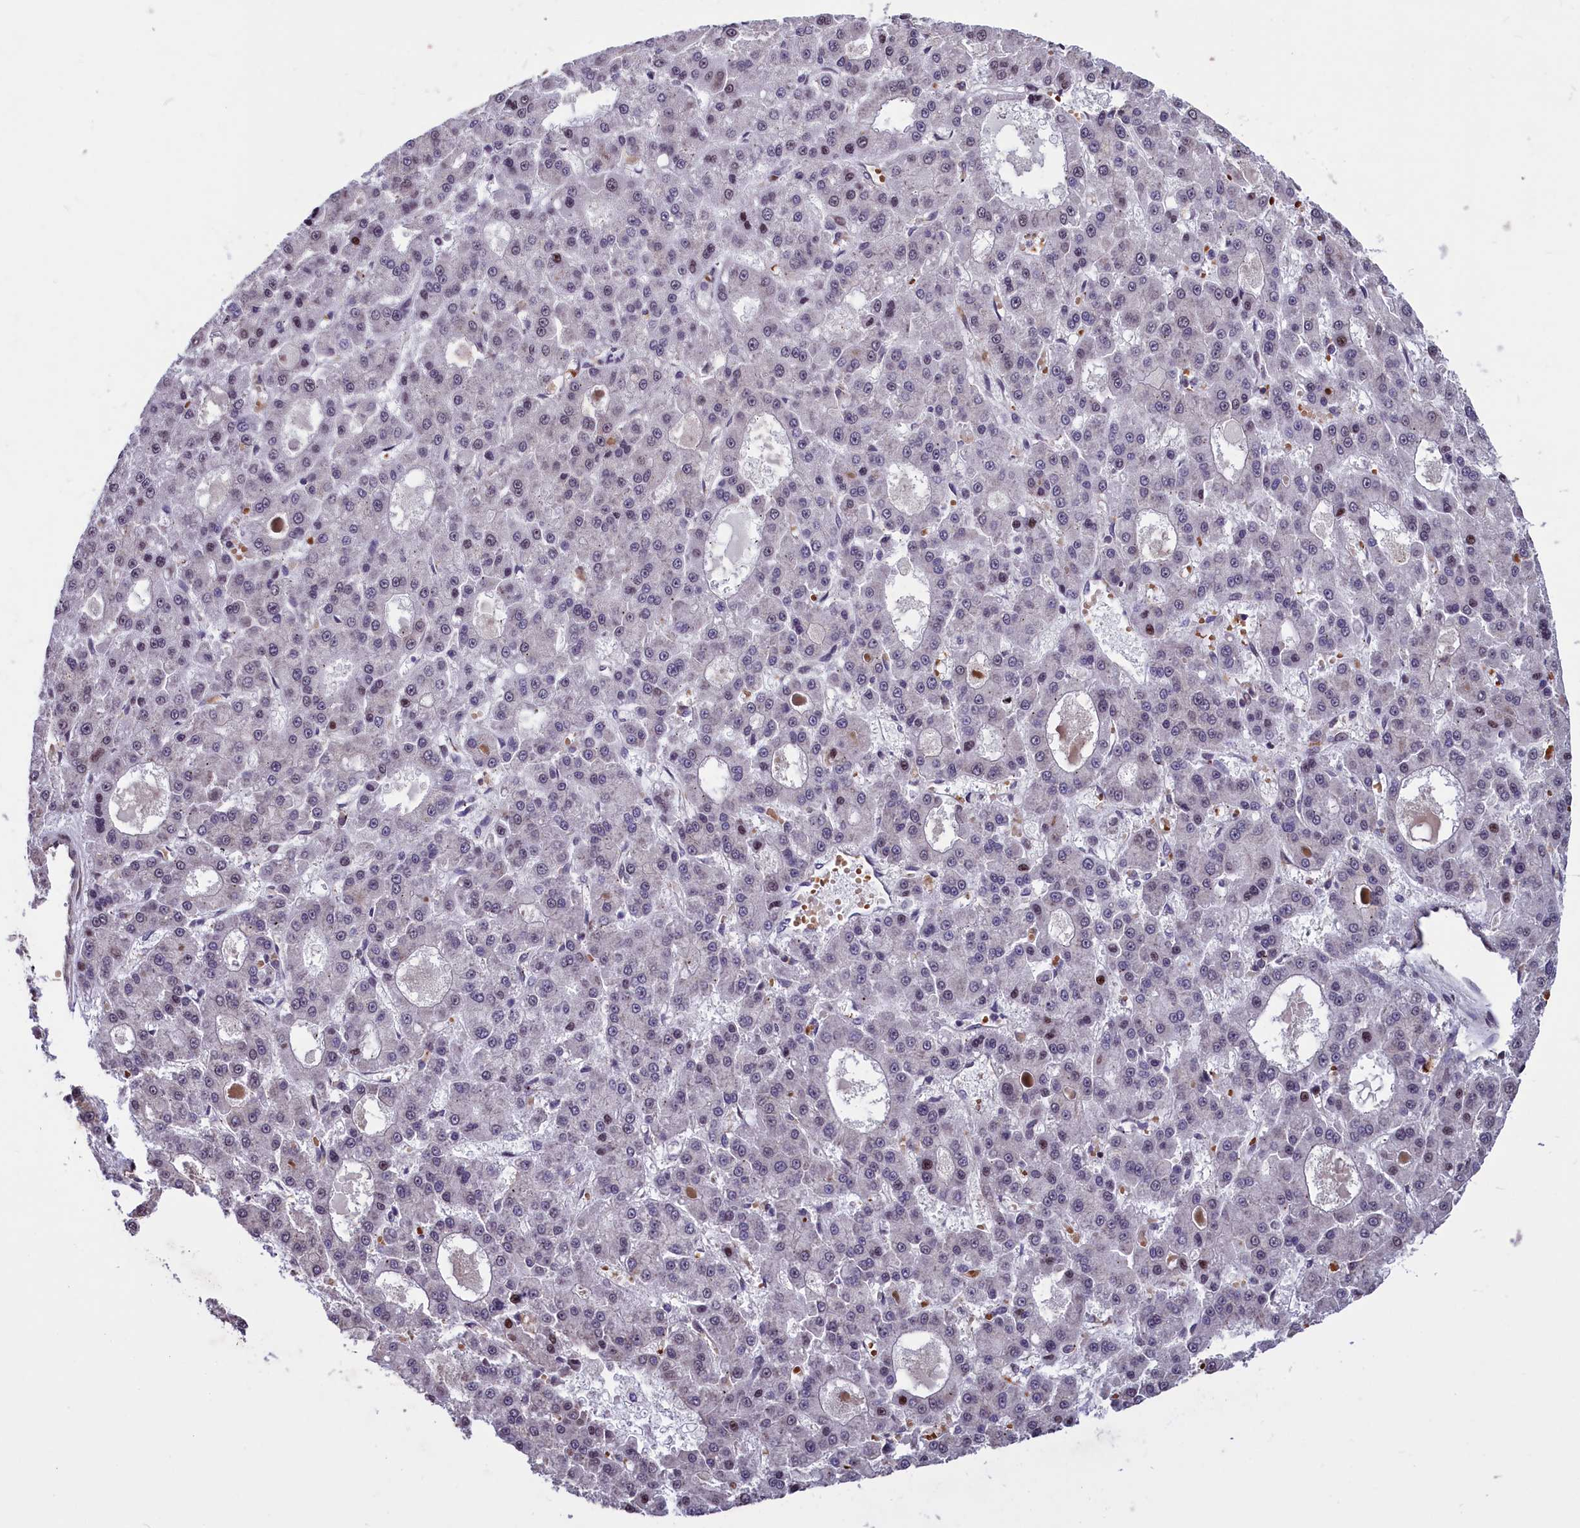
{"staining": {"intensity": "weak", "quantity": "<25%", "location": "nuclear"}, "tissue": "liver cancer", "cell_type": "Tumor cells", "image_type": "cancer", "snomed": [{"axis": "morphology", "description": "Carcinoma, Hepatocellular, NOS"}, {"axis": "topography", "description": "Liver"}], "caption": "Liver cancer (hepatocellular carcinoma) was stained to show a protein in brown. There is no significant positivity in tumor cells.", "gene": "SHFL", "patient": {"sex": "male", "age": 70}}